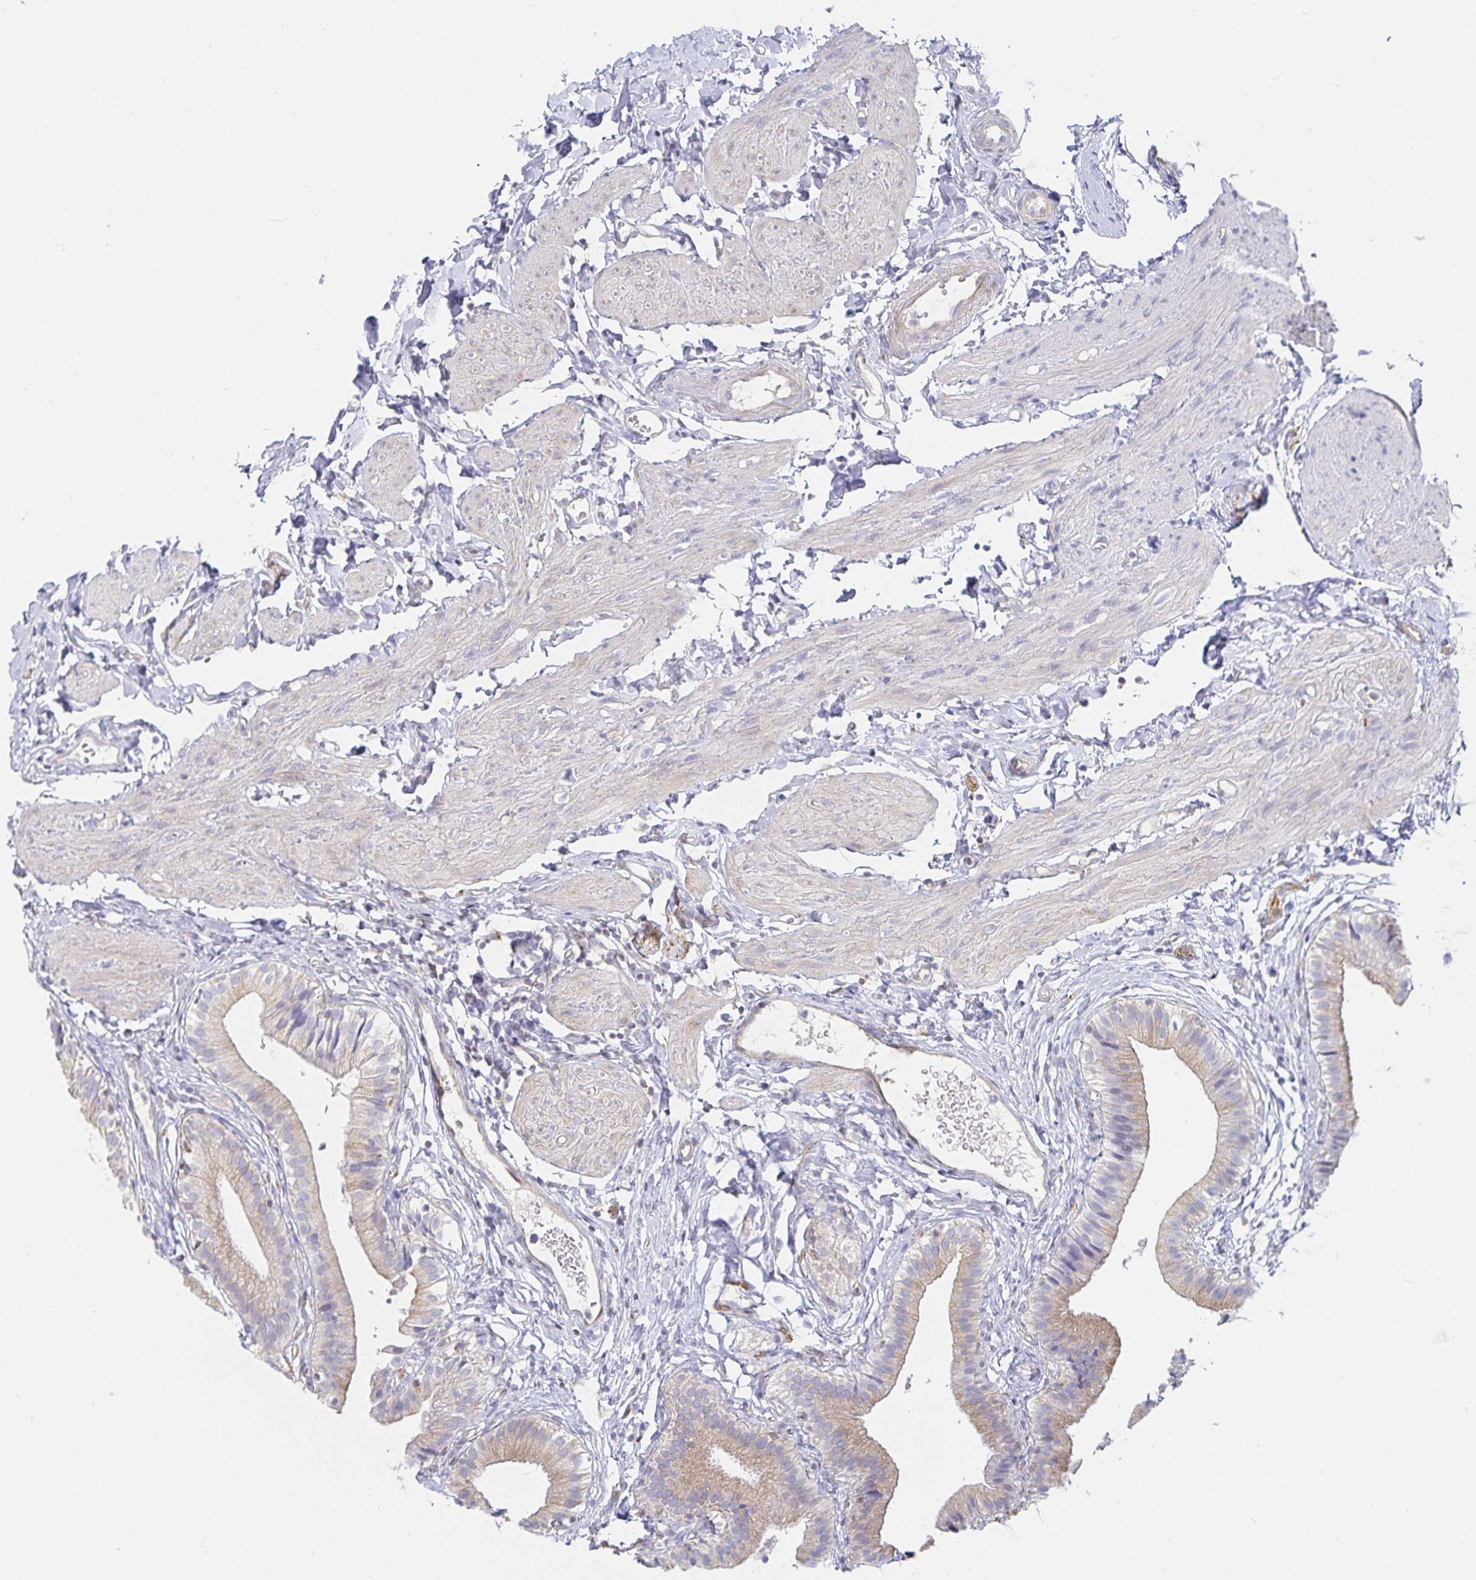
{"staining": {"intensity": "moderate", "quantity": ">75%", "location": "cytoplasmic/membranous"}, "tissue": "gallbladder", "cell_type": "Glandular cells", "image_type": "normal", "snomed": [{"axis": "morphology", "description": "Normal tissue, NOS"}, {"axis": "topography", "description": "Gallbladder"}], "caption": "Glandular cells show moderate cytoplasmic/membranous positivity in approximately >75% of cells in benign gallbladder. The protein is shown in brown color, while the nuclei are stained blue.", "gene": "SFTPA1", "patient": {"sex": "female", "age": 47}}